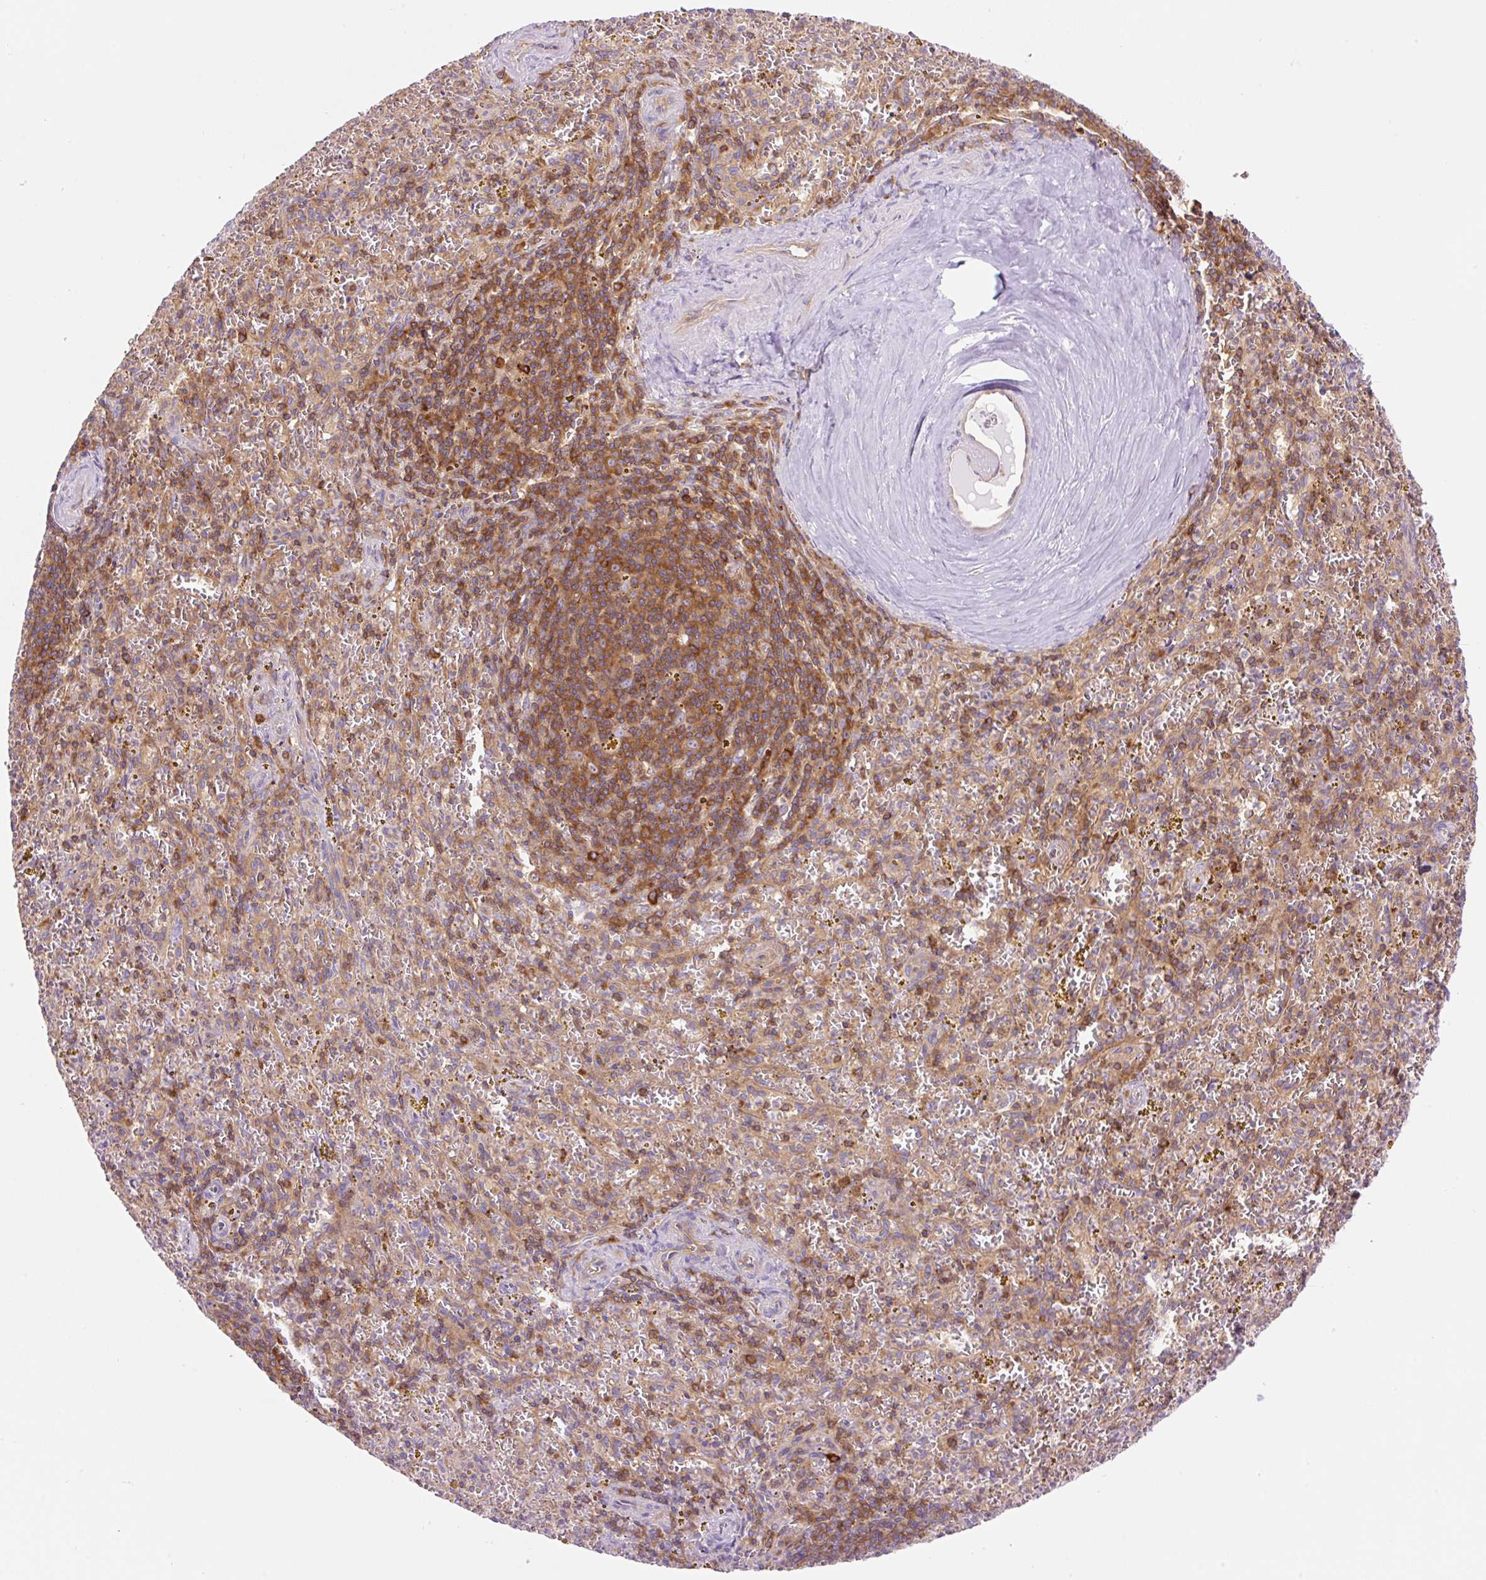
{"staining": {"intensity": "moderate", "quantity": "25%-75%", "location": "cytoplasmic/membranous"}, "tissue": "spleen", "cell_type": "Cells in red pulp", "image_type": "normal", "snomed": [{"axis": "morphology", "description": "Normal tissue, NOS"}, {"axis": "topography", "description": "Spleen"}], "caption": "Human spleen stained for a protein (brown) shows moderate cytoplasmic/membranous positive positivity in approximately 25%-75% of cells in red pulp.", "gene": "DNM2", "patient": {"sex": "male", "age": 57}}